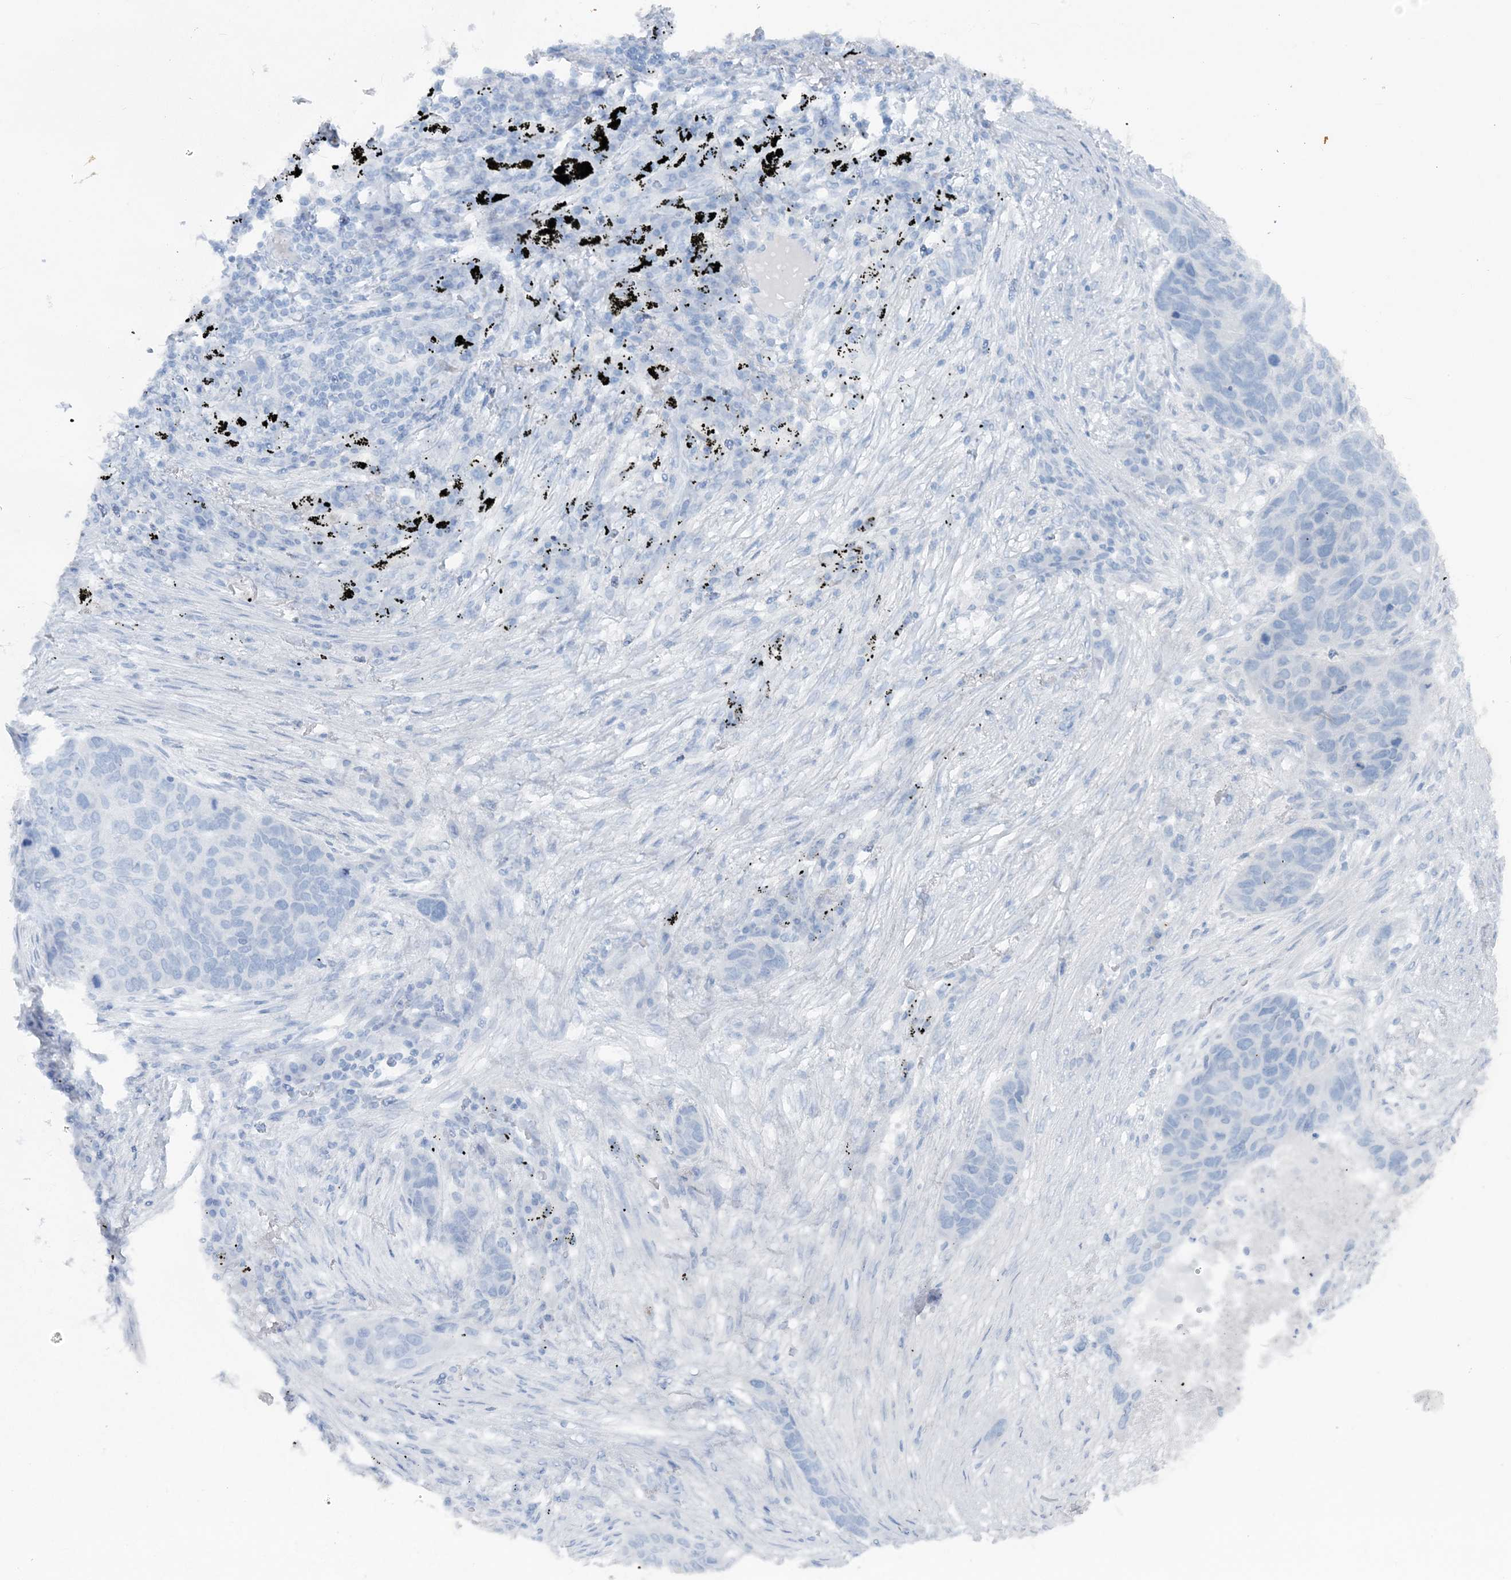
{"staining": {"intensity": "negative", "quantity": "none", "location": "none"}, "tissue": "lung cancer", "cell_type": "Tumor cells", "image_type": "cancer", "snomed": [{"axis": "morphology", "description": "Squamous cell carcinoma, NOS"}, {"axis": "topography", "description": "Lung"}], "caption": "Human lung cancer stained for a protein using immunohistochemistry reveals no staining in tumor cells.", "gene": "ATP11A", "patient": {"sex": "female", "age": 63}}